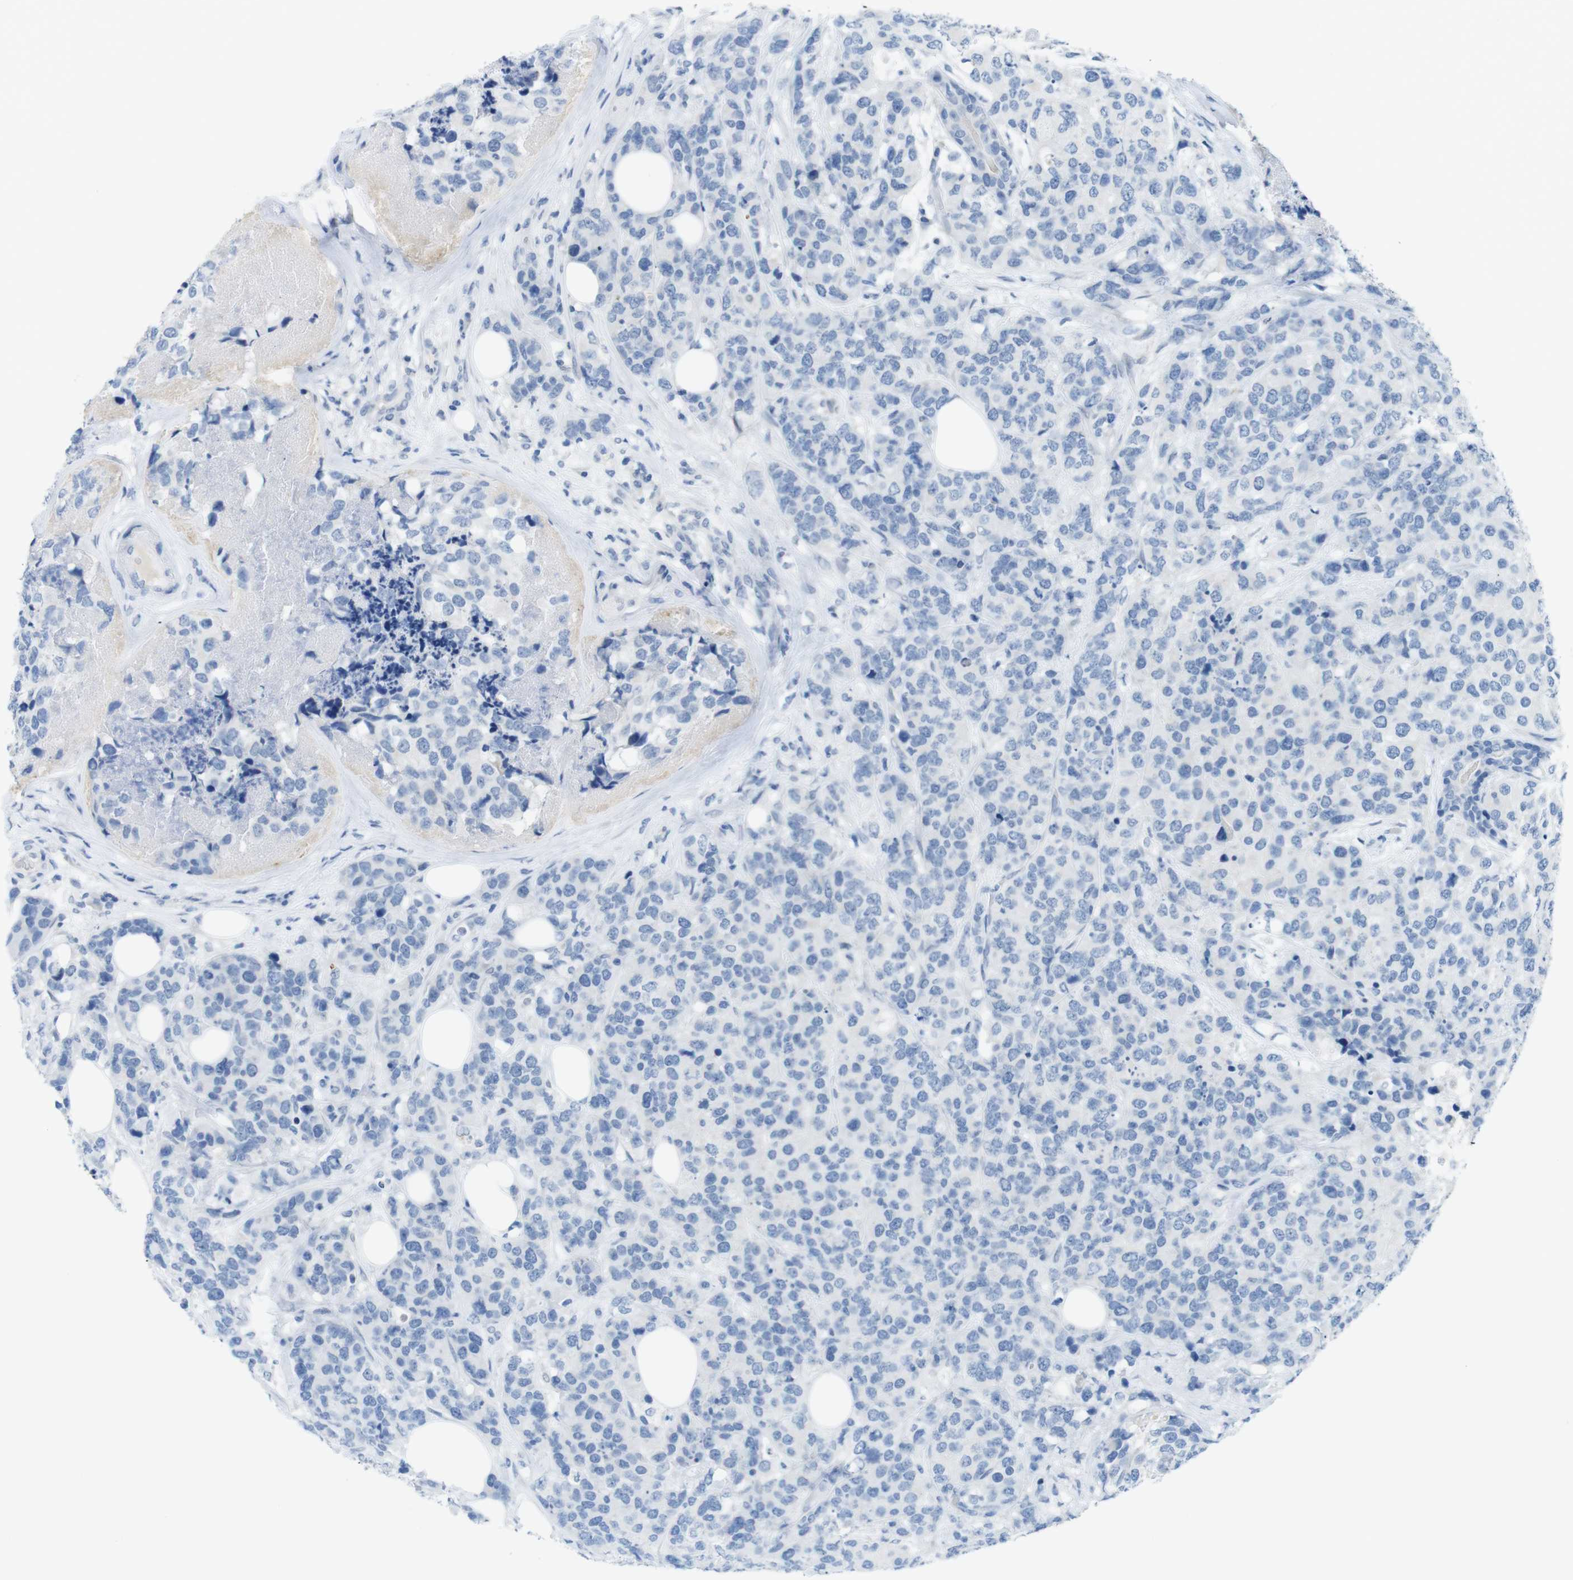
{"staining": {"intensity": "negative", "quantity": "none", "location": "none"}, "tissue": "breast cancer", "cell_type": "Tumor cells", "image_type": "cancer", "snomed": [{"axis": "morphology", "description": "Lobular carcinoma"}, {"axis": "topography", "description": "Breast"}], "caption": "Human lobular carcinoma (breast) stained for a protein using immunohistochemistry (IHC) reveals no staining in tumor cells.", "gene": "OPN1SW", "patient": {"sex": "female", "age": 59}}